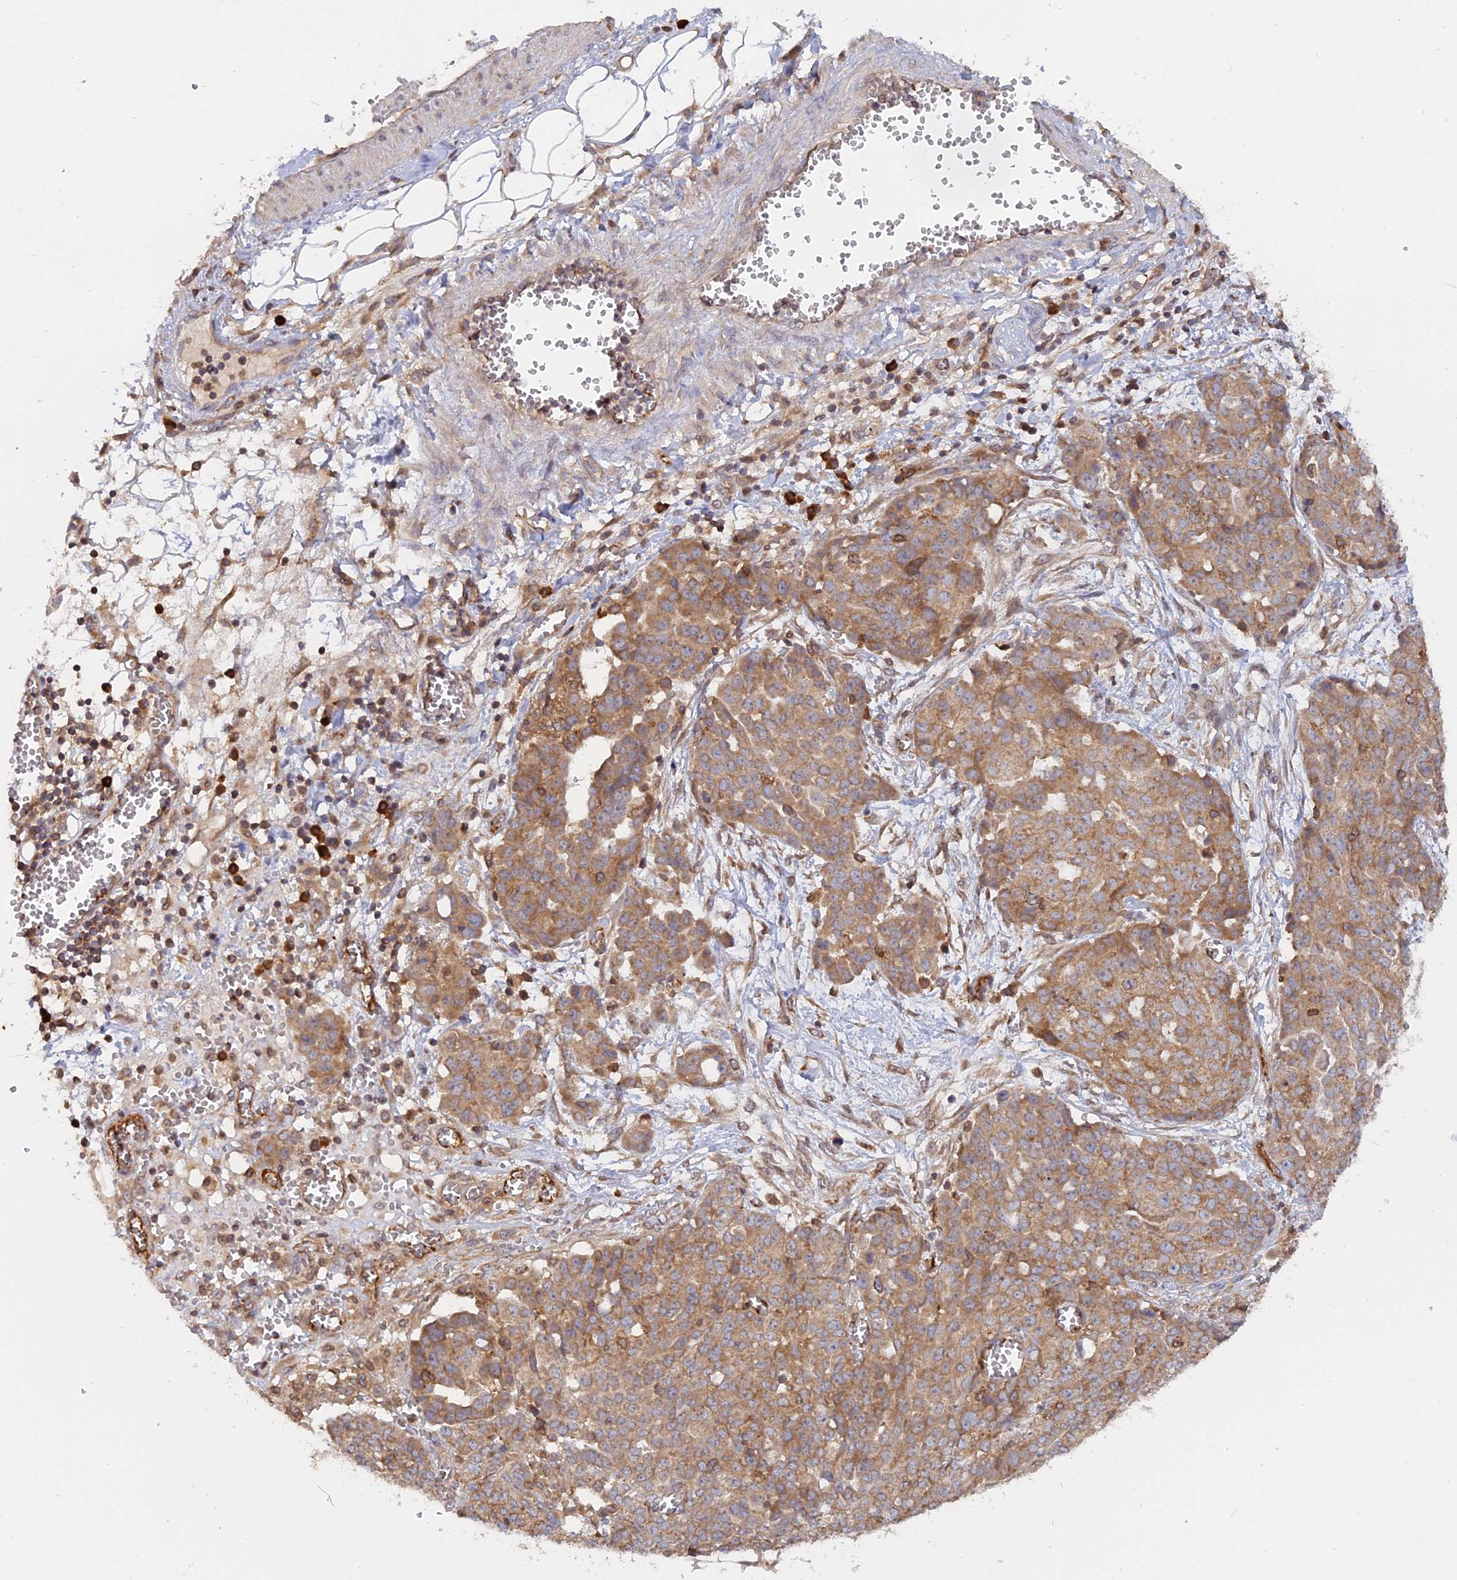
{"staining": {"intensity": "moderate", "quantity": ">75%", "location": "cytoplasmic/membranous"}, "tissue": "ovarian cancer", "cell_type": "Tumor cells", "image_type": "cancer", "snomed": [{"axis": "morphology", "description": "Cystadenocarcinoma, serous, NOS"}, {"axis": "topography", "description": "Soft tissue"}, {"axis": "topography", "description": "Ovary"}], "caption": "This histopathology image reveals immunohistochemistry staining of human ovarian cancer (serous cystadenocarcinoma), with medium moderate cytoplasmic/membranous staining in about >75% of tumor cells.", "gene": "IL21R", "patient": {"sex": "female", "age": 57}}